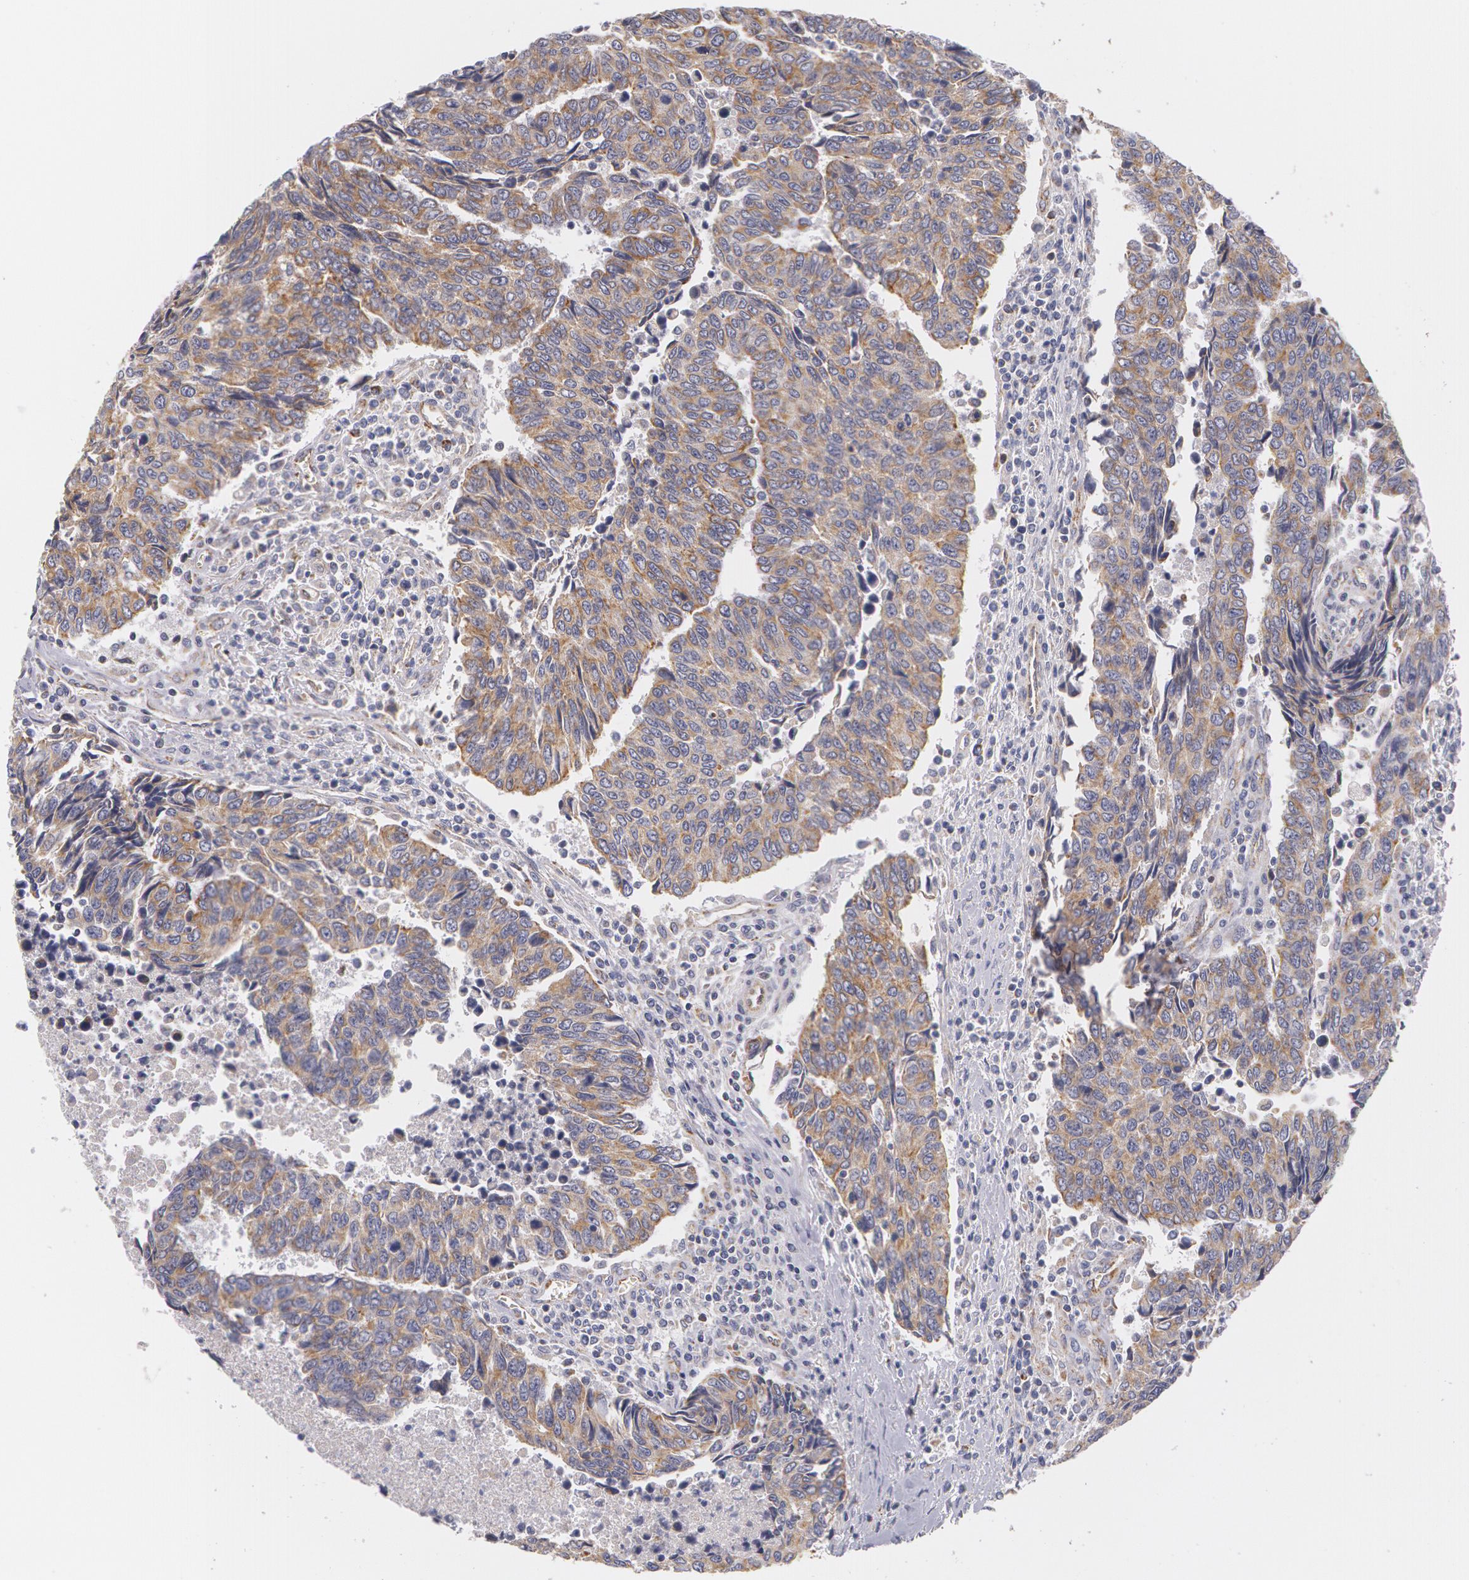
{"staining": {"intensity": "moderate", "quantity": ">75%", "location": "cytoplasmic/membranous"}, "tissue": "urothelial cancer", "cell_type": "Tumor cells", "image_type": "cancer", "snomed": [{"axis": "morphology", "description": "Urothelial carcinoma, High grade"}, {"axis": "topography", "description": "Urinary bladder"}], "caption": "The image shows staining of urothelial cancer, revealing moderate cytoplasmic/membranous protein positivity (brown color) within tumor cells. The staining was performed using DAB (3,3'-diaminobenzidine), with brown indicating positive protein expression. Nuclei are stained blue with hematoxylin.", "gene": "KRT18", "patient": {"sex": "male", "age": 86}}